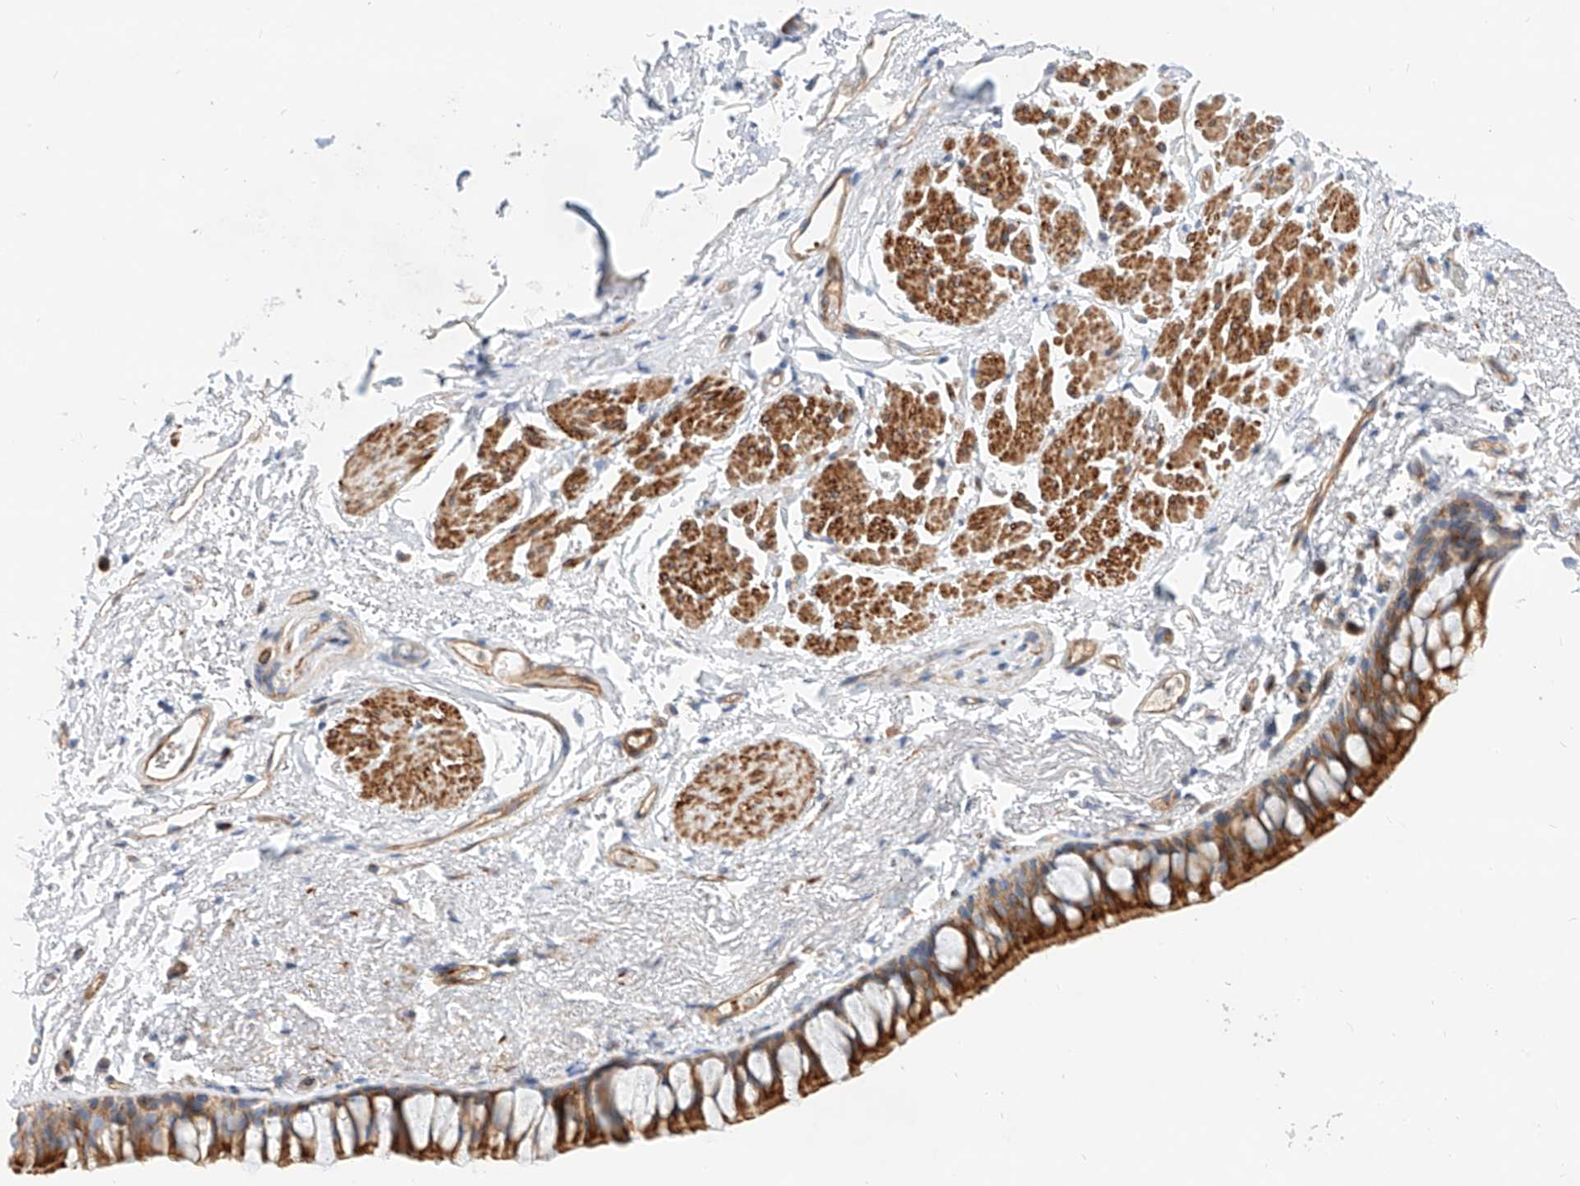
{"staining": {"intensity": "strong", "quantity": "25%-75%", "location": "cytoplasmic/membranous"}, "tissue": "bronchus", "cell_type": "Respiratory epithelial cells", "image_type": "normal", "snomed": [{"axis": "morphology", "description": "Normal tissue, NOS"}, {"axis": "topography", "description": "Cartilage tissue"}, {"axis": "topography", "description": "Bronchus"}], "caption": "Bronchus stained with DAB IHC reveals high levels of strong cytoplasmic/membranous expression in approximately 25%-75% of respiratory epithelial cells. Nuclei are stained in blue.", "gene": "KCNH5", "patient": {"sex": "female", "age": 73}}